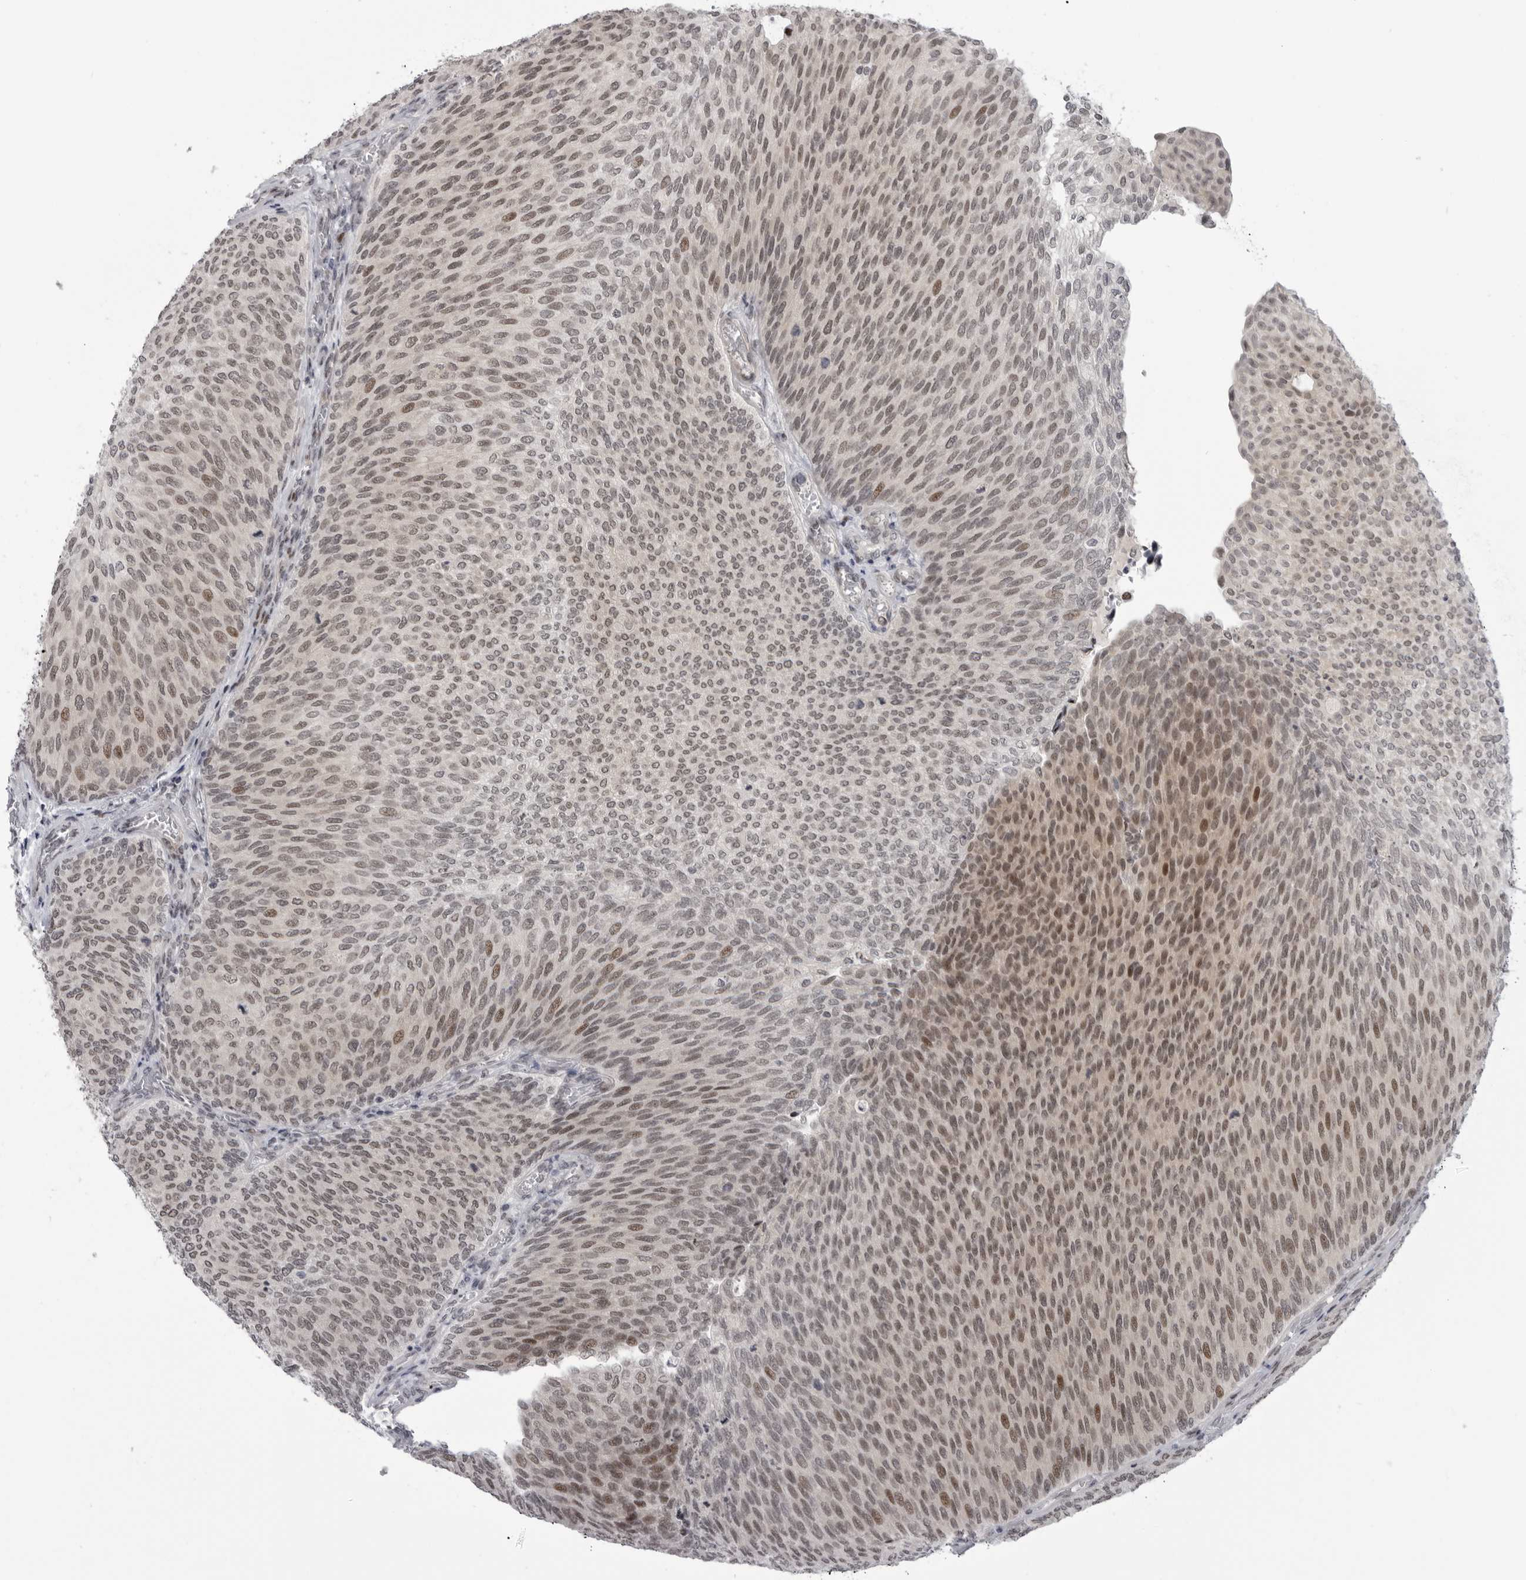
{"staining": {"intensity": "moderate", "quantity": ">75%", "location": "nuclear"}, "tissue": "urothelial cancer", "cell_type": "Tumor cells", "image_type": "cancer", "snomed": [{"axis": "morphology", "description": "Urothelial carcinoma, Low grade"}, {"axis": "topography", "description": "Urinary bladder"}], "caption": "IHC photomicrograph of neoplastic tissue: urothelial carcinoma (low-grade) stained using immunohistochemistry shows medium levels of moderate protein expression localized specifically in the nuclear of tumor cells, appearing as a nuclear brown color.", "gene": "ALPK2", "patient": {"sex": "female", "age": 79}}